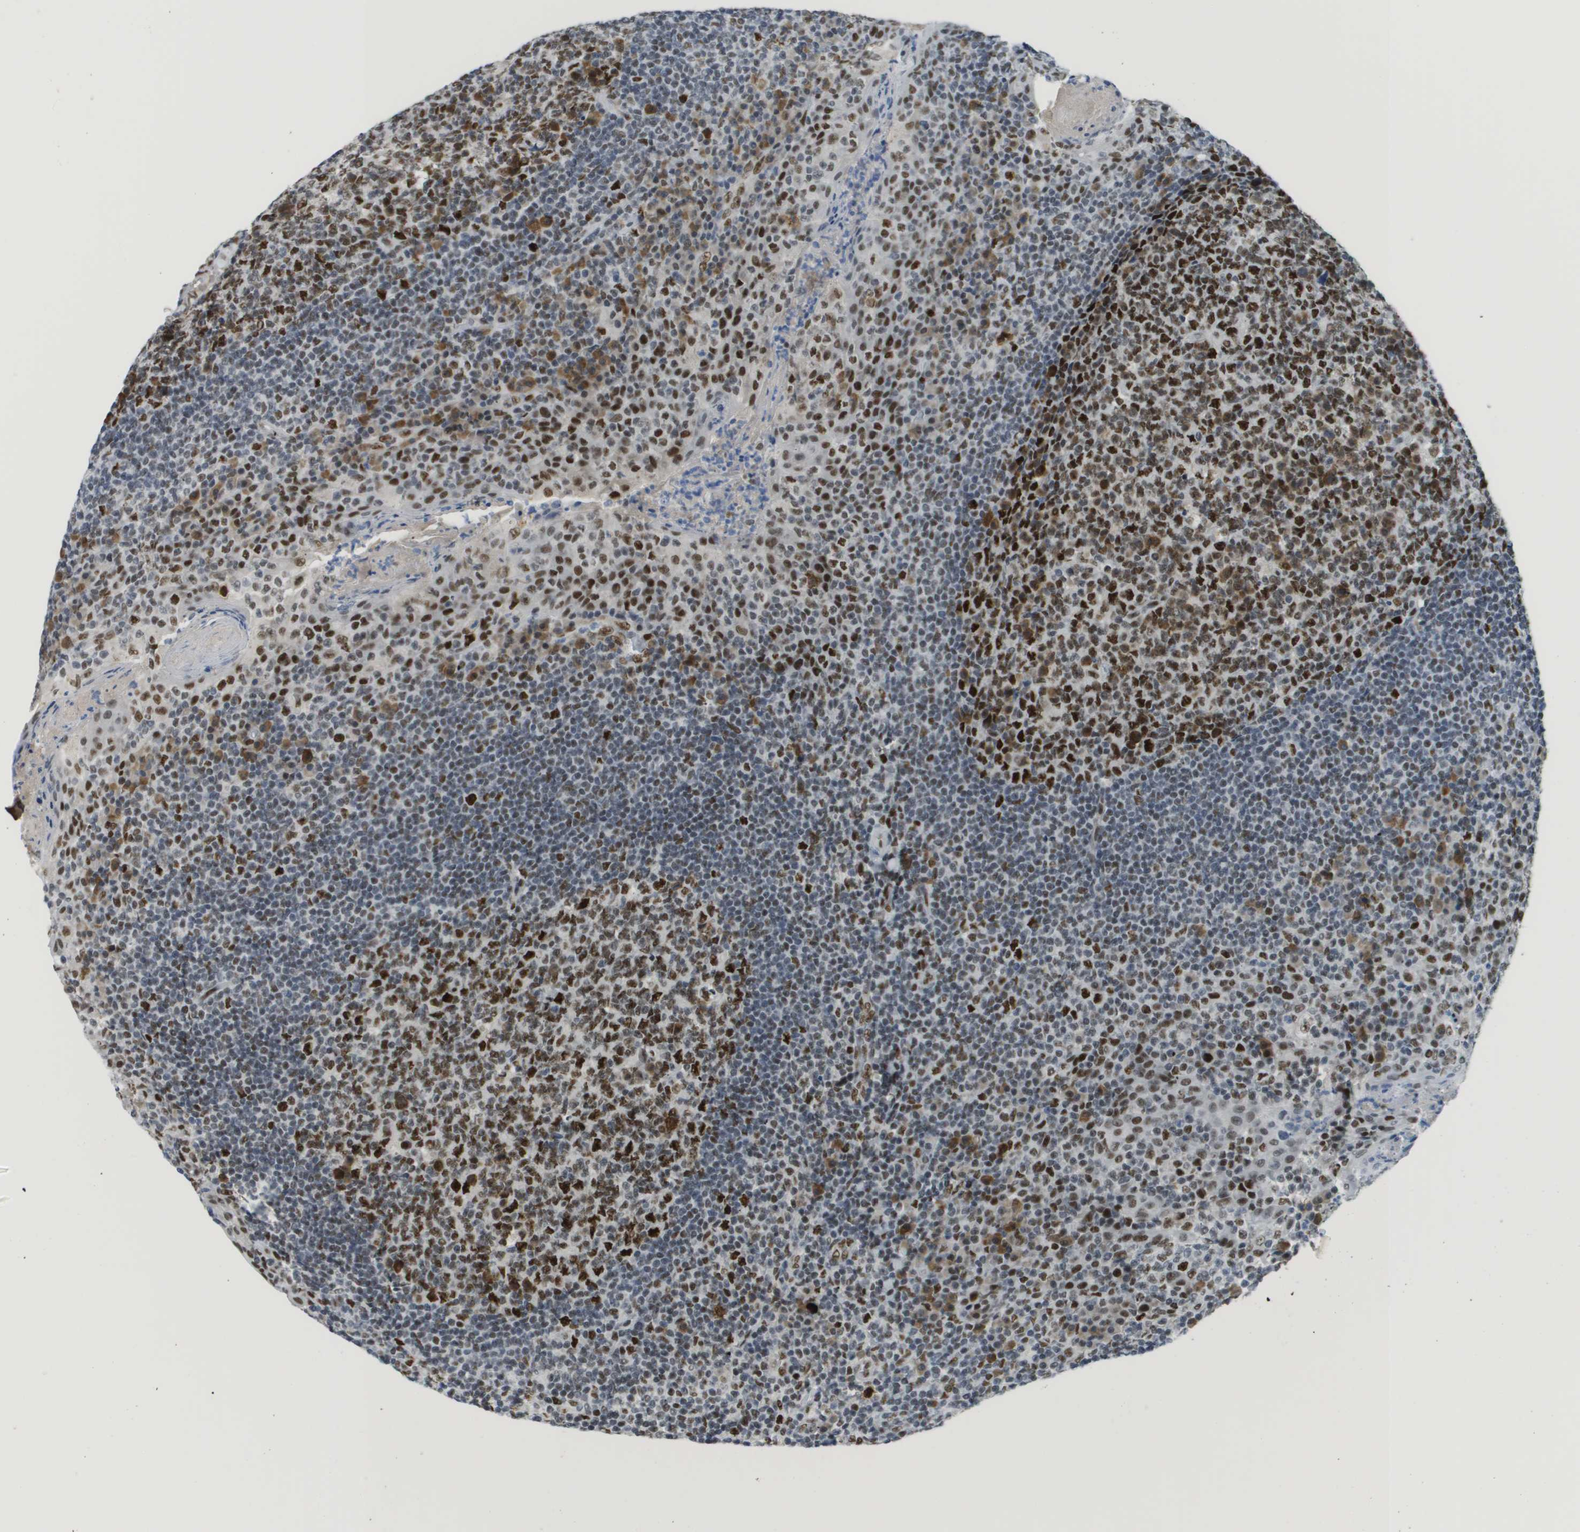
{"staining": {"intensity": "strong", "quantity": ">75%", "location": "nuclear"}, "tissue": "tonsil", "cell_type": "Germinal center cells", "image_type": "normal", "snomed": [{"axis": "morphology", "description": "Normal tissue, NOS"}, {"axis": "topography", "description": "Tonsil"}], "caption": "IHC (DAB (3,3'-diaminobenzidine)) staining of normal human tonsil reveals strong nuclear protein staining in approximately >75% of germinal center cells. (DAB (3,3'-diaminobenzidine) = brown stain, brightfield microscopy at high magnification).", "gene": "SMARCAD1", "patient": {"sex": "male", "age": 17}}